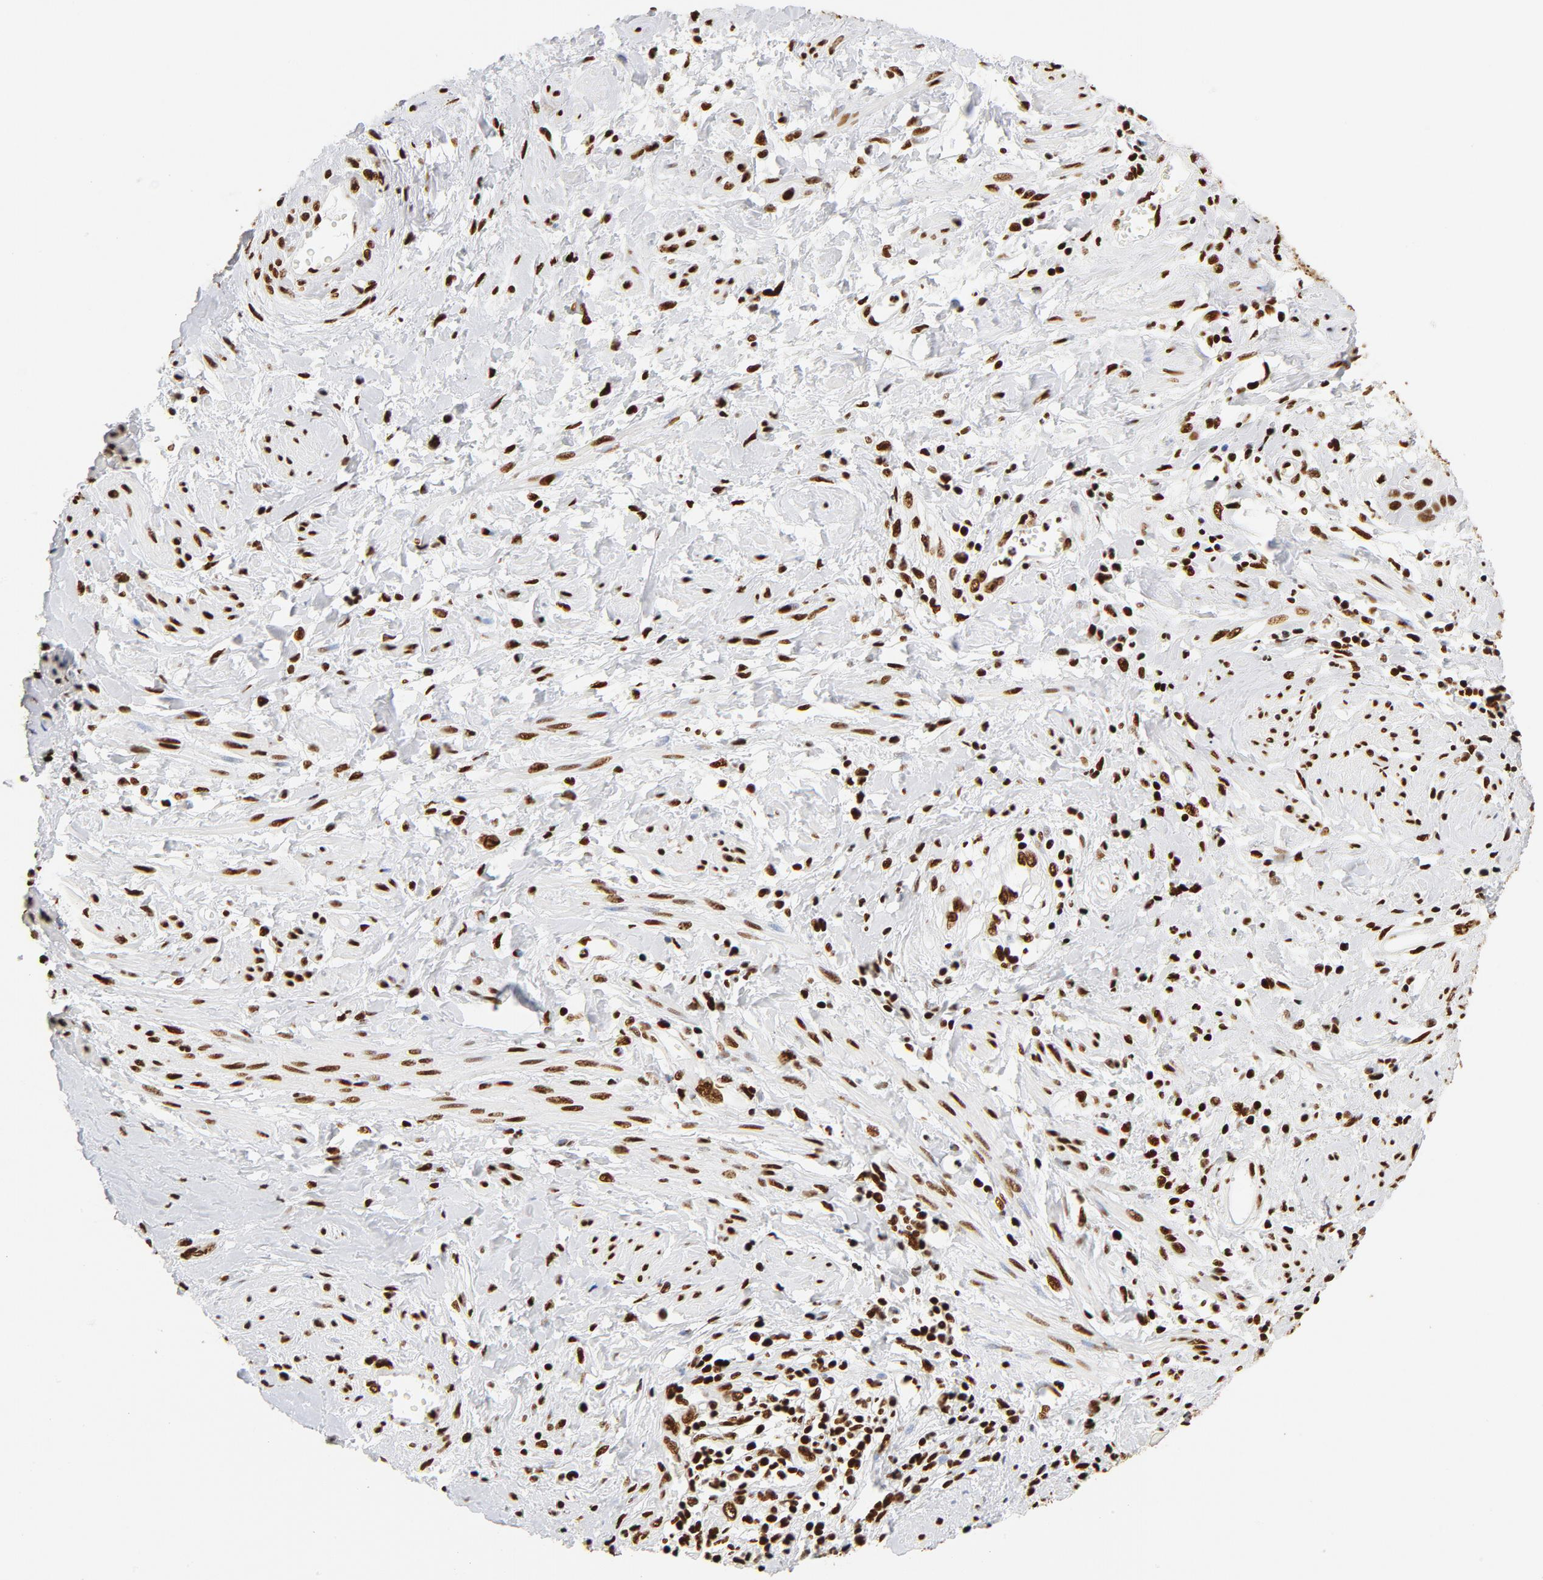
{"staining": {"intensity": "strong", "quantity": ">75%", "location": "nuclear"}, "tissue": "cervical cancer", "cell_type": "Tumor cells", "image_type": "cancer", "snomed": [{"axis": "morphology", "description": "Squamous cell carcinoma, NOS"}, {"axis": "topography", "description": "Cervix"}], "caption": "A high-resolution micrograph shows immunohistochemistry (IHC) staining of cervical cancer (squamous cell carcinoma), which shows strong nuclear expression in about >75% of tumor cells. Using DAB (brown) and hematoxylin (blue) stains, captured at high magnification using brightfield microscopy.", "gene": "XRCC6", "patient": {"sex": "female", "age": 57}}